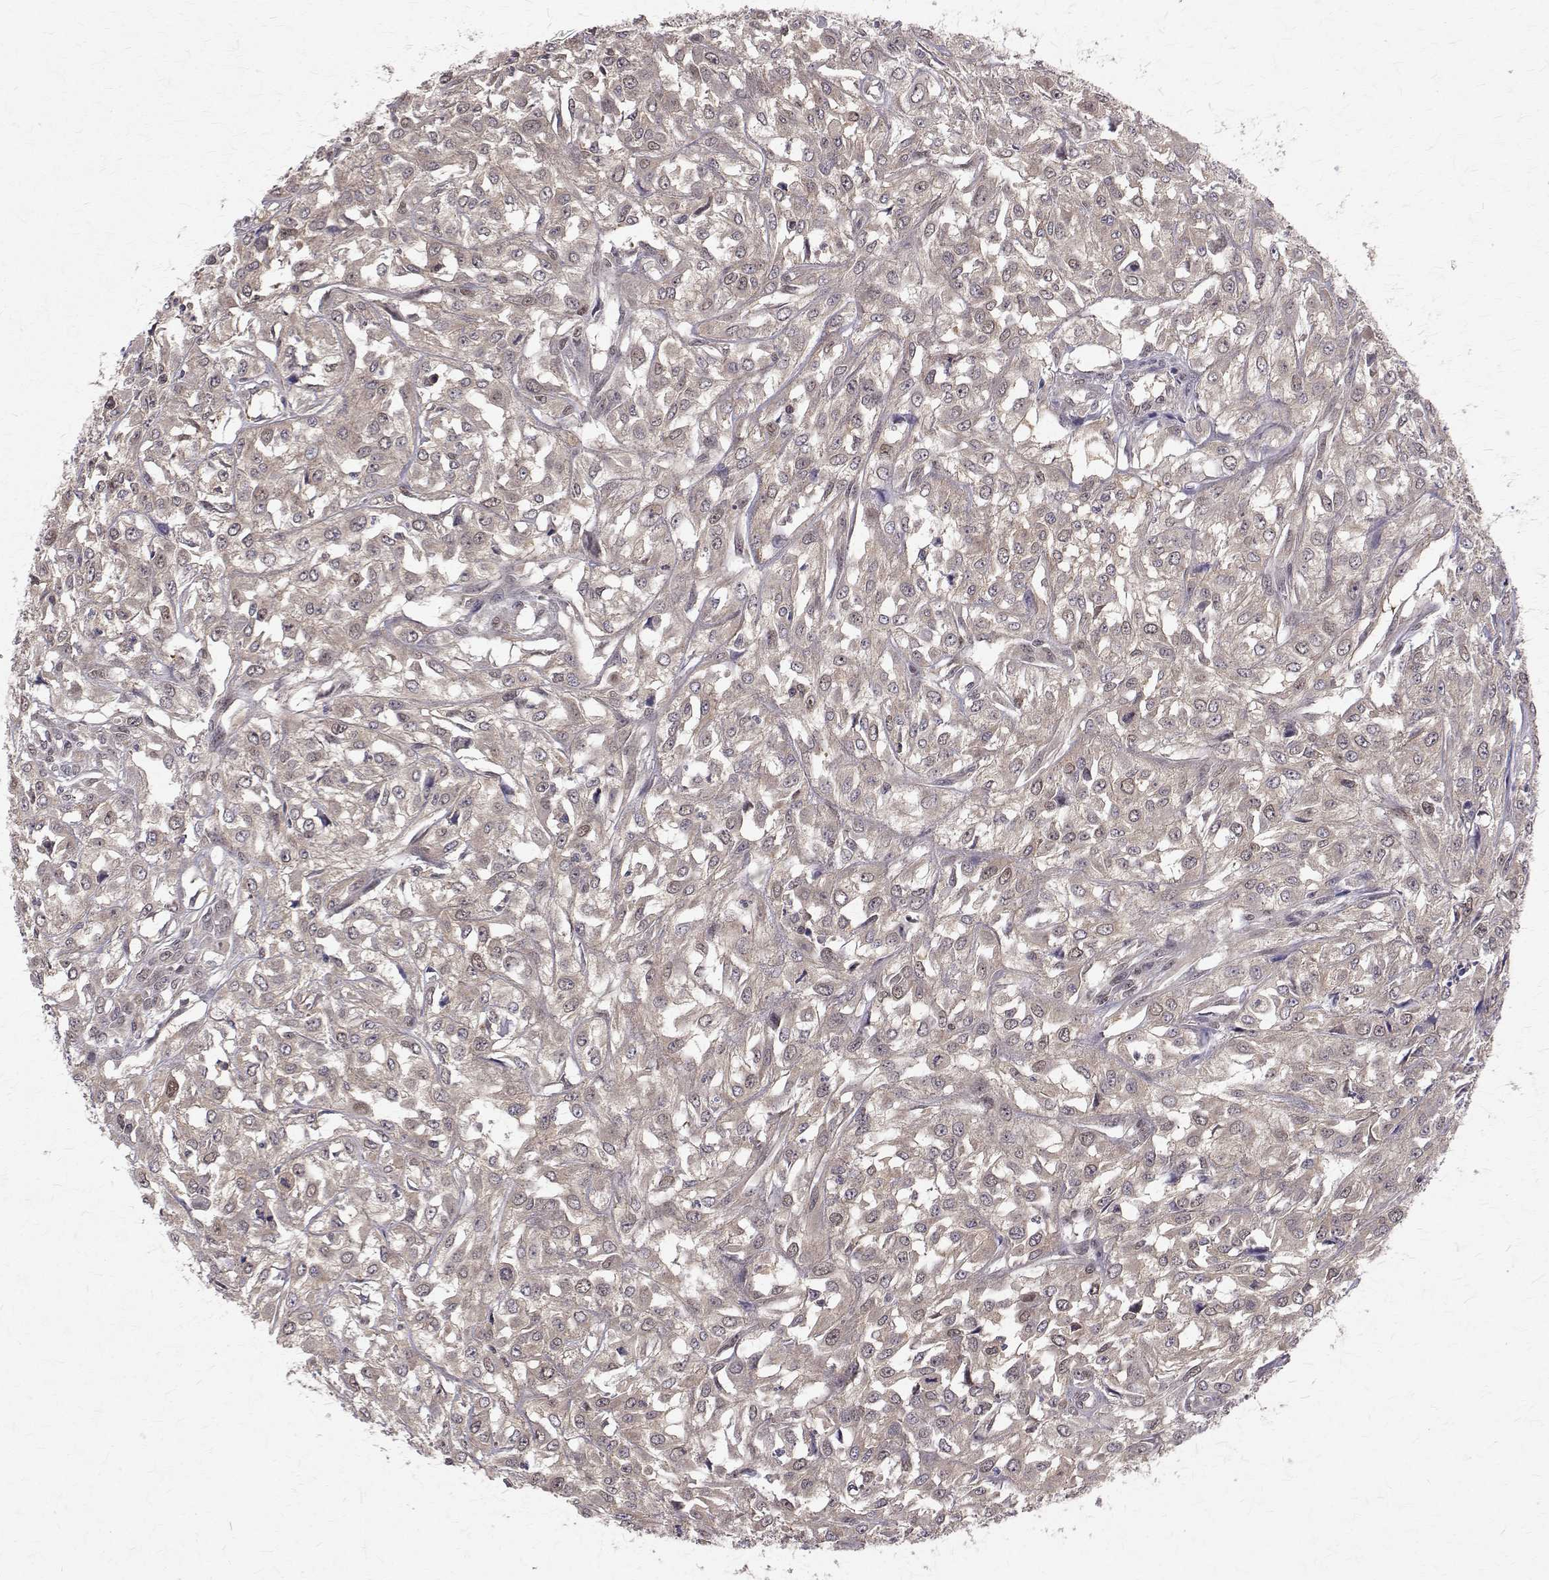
{"staining": {"intensity": "weak", "quantity": "25%-75%", "location": "nuclear"}, "tissue": "urothelial cancer", "cell_type": "Tumor cells", "image_type": "cancer", "snomed": [{"axis": "morphology", "description": "Urothelial carcinoma, High grade"}, {"axis": "topography", "description": "Urinary bladder"}], "caption": "High-grade urothelial carcinoma tissue reveals weak nuclear positivity in about 25%-75% of tumor cells", "gene": "NIF3L1", "patient": {"sex": "male", "age": 67}}